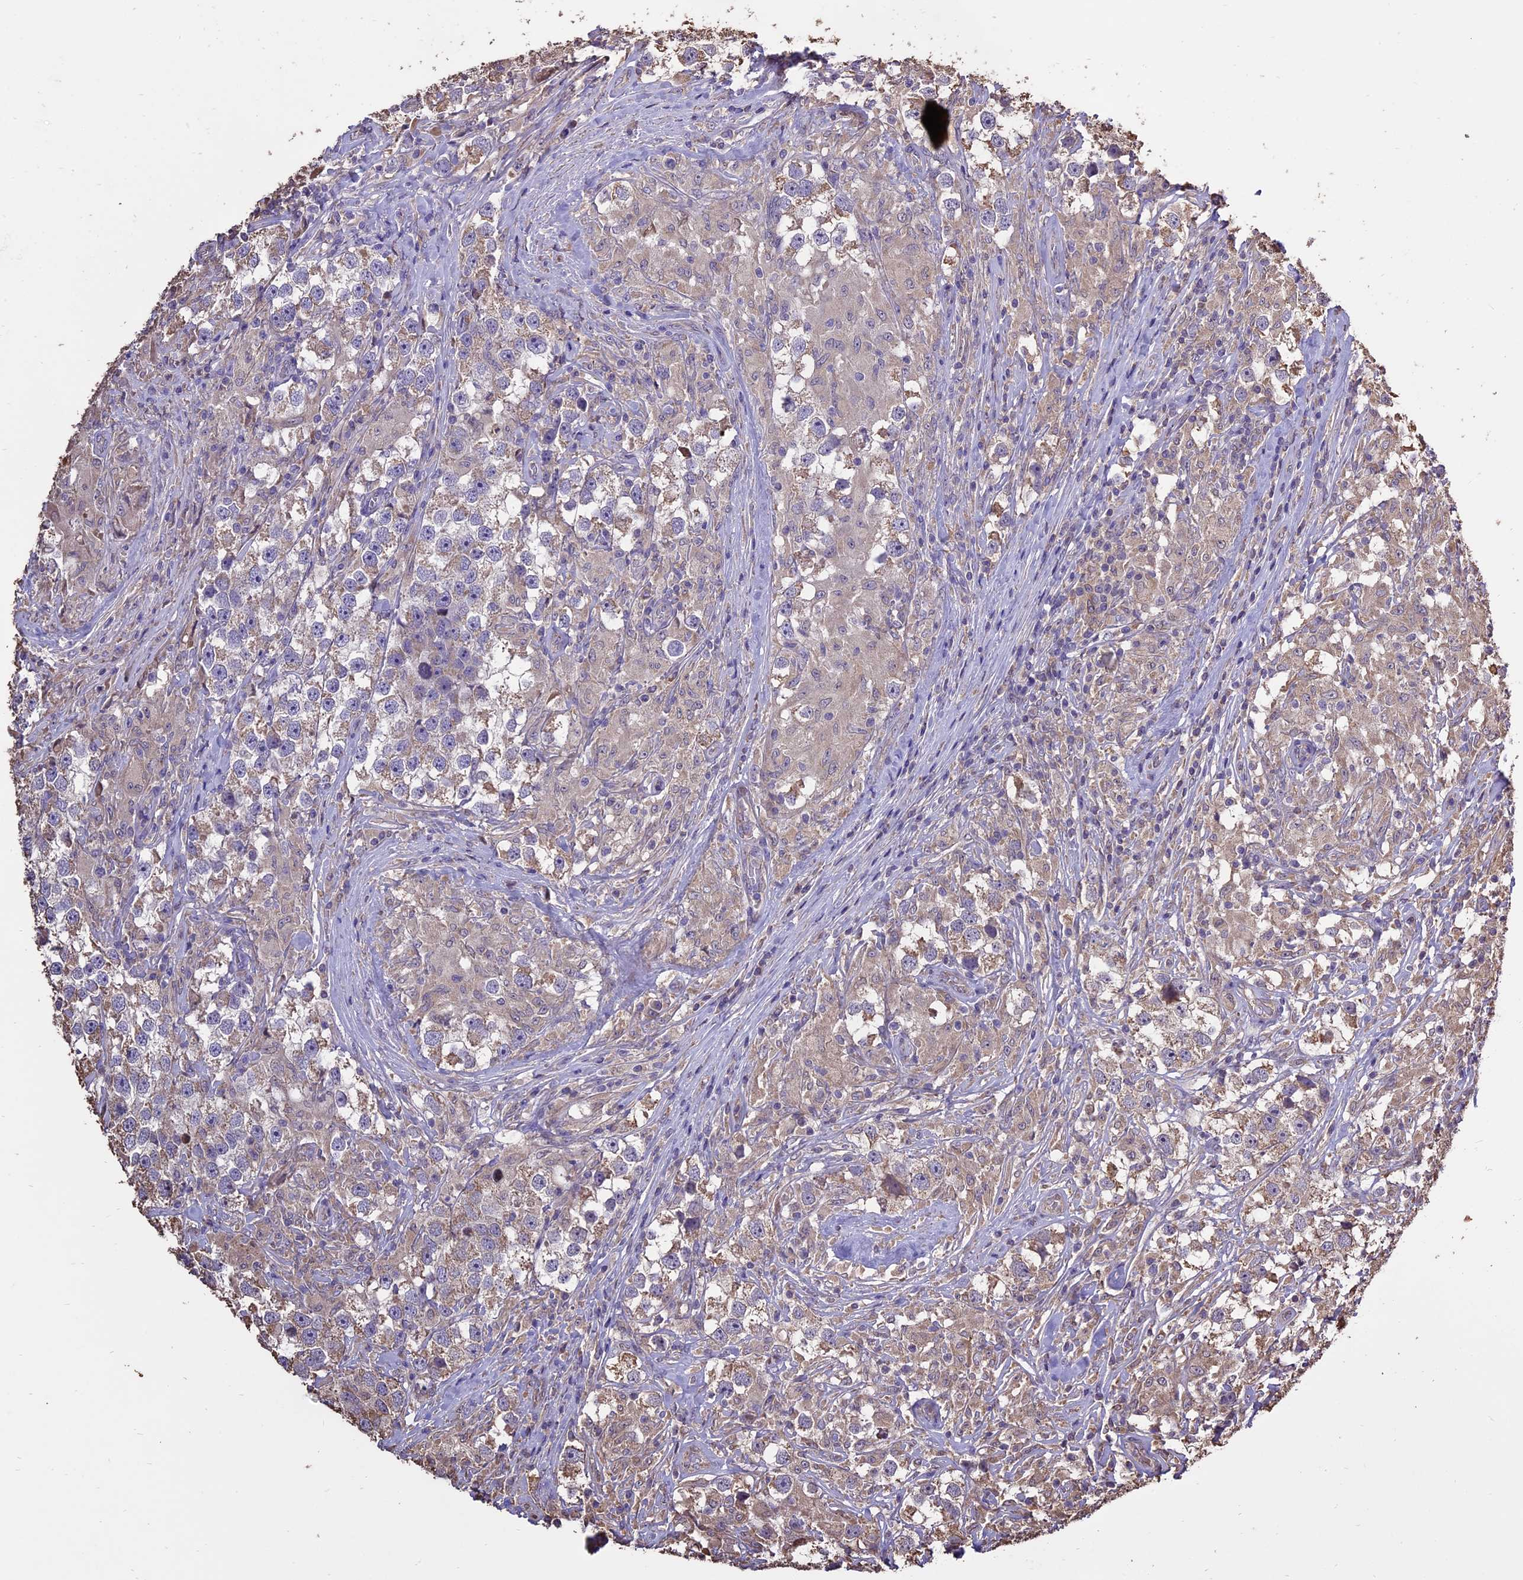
{"staining": {"intensity": "weak", "quantity": "<25%", "location": "cytoplasmic/membranous"}, "tissue": "testis cancer", "cell_type": "Tumor cells", "image_type": "cancer", "snomed": [{"axis": "morphology", "description": "Seminoma, NOS"}, {"axis": "topography", "description": "Testis"}], "caption": "Immunohistochemistry histopathology image of seminoma (testis) stained for a protein (brown), which shows no expression in tumor cells. Nuclei are stained in blue.", "gene": "PGPEP1L", "patient": {"sex": "male", "age": 46}}